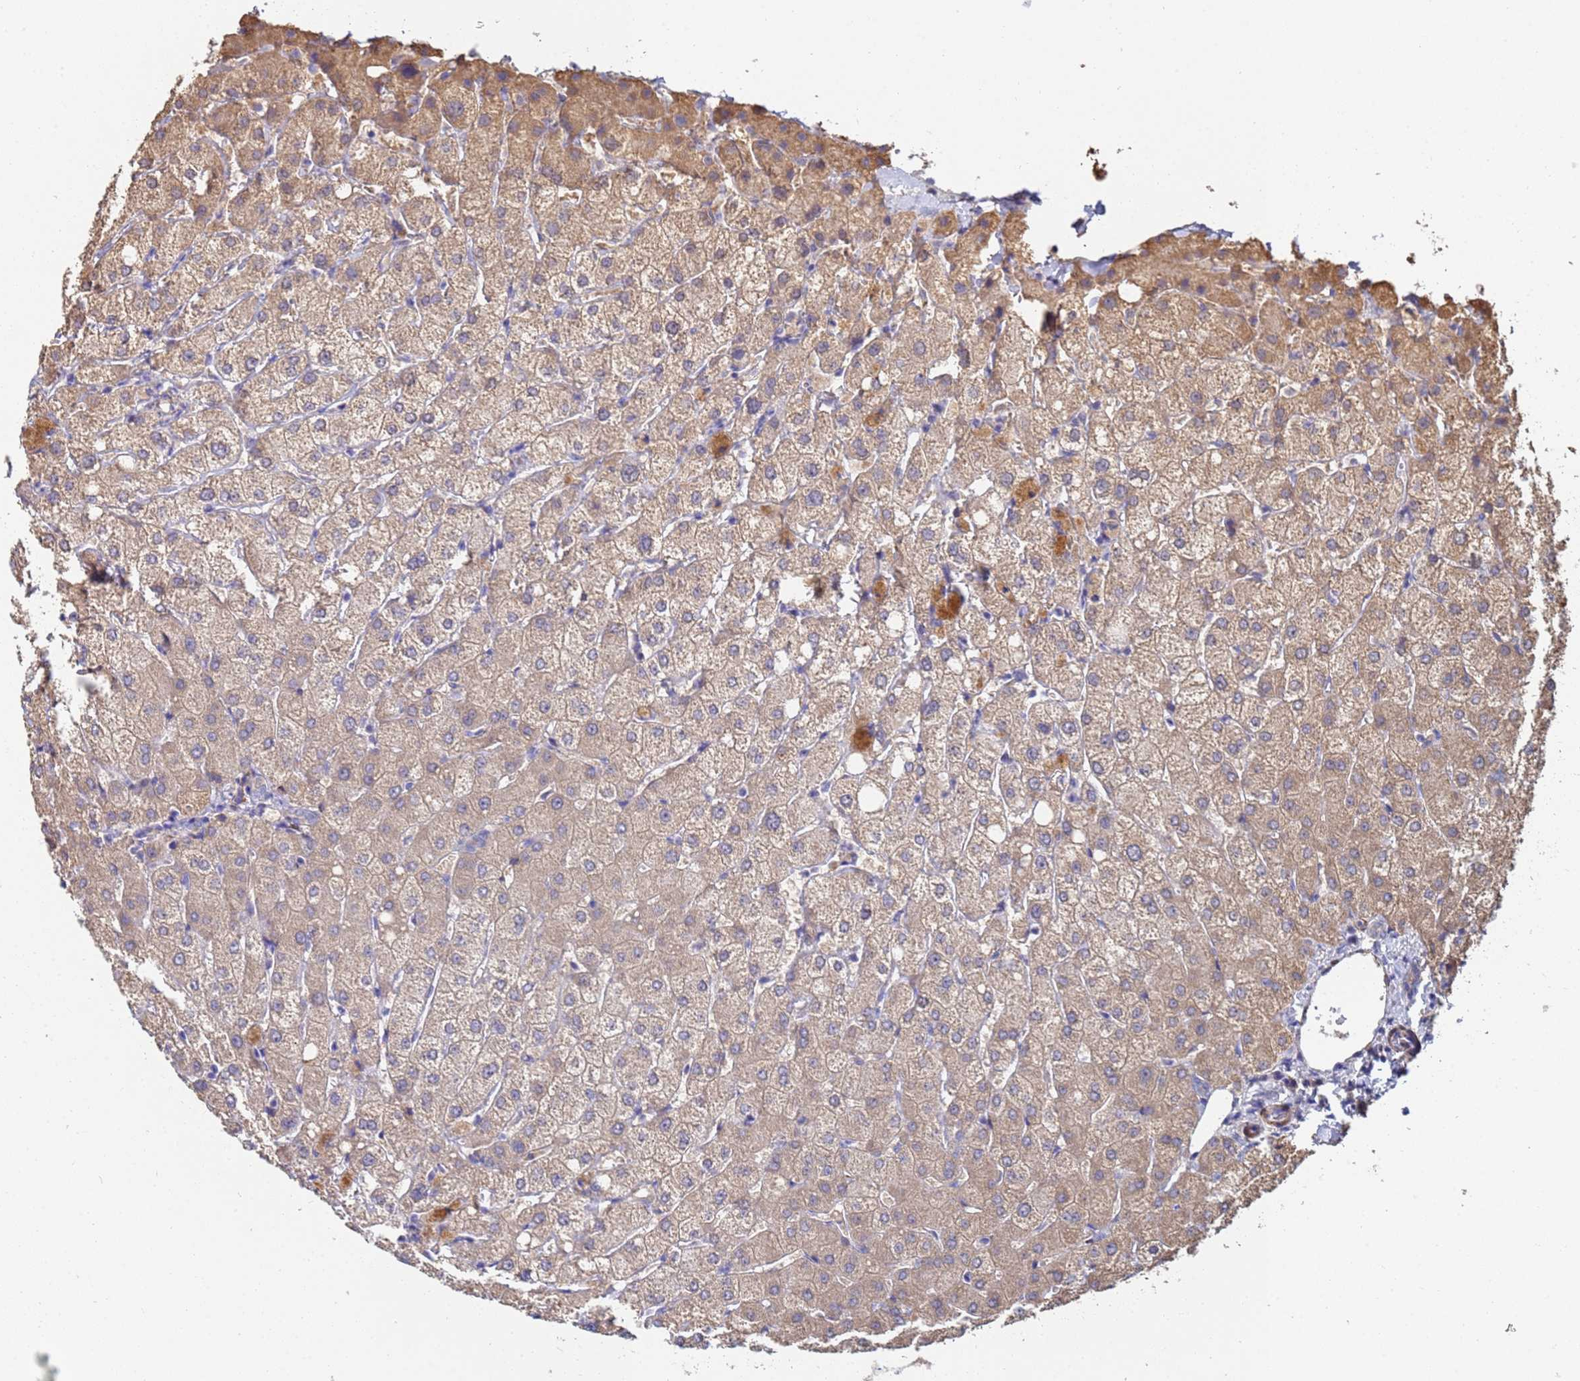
{"staining": {"intensity": "negative", "quantity": "none", "location": "none"}, "tissue": "liver", "cell_type": "Cholangiocytes", "image_type": "normal", "snomed": [{"axis": "morphology", "description": "Normal tissue, NOS"}, {"axis": "topography", "description": "Liver"}], "caption": "A high-resolution histopathology image shows immunohistochemistry staining of unremarkable liver, which exhibits no significant positivity in cholangiocytes.", "gene": "C5orf34", "patient": {"sex": "female", "age": 54}}